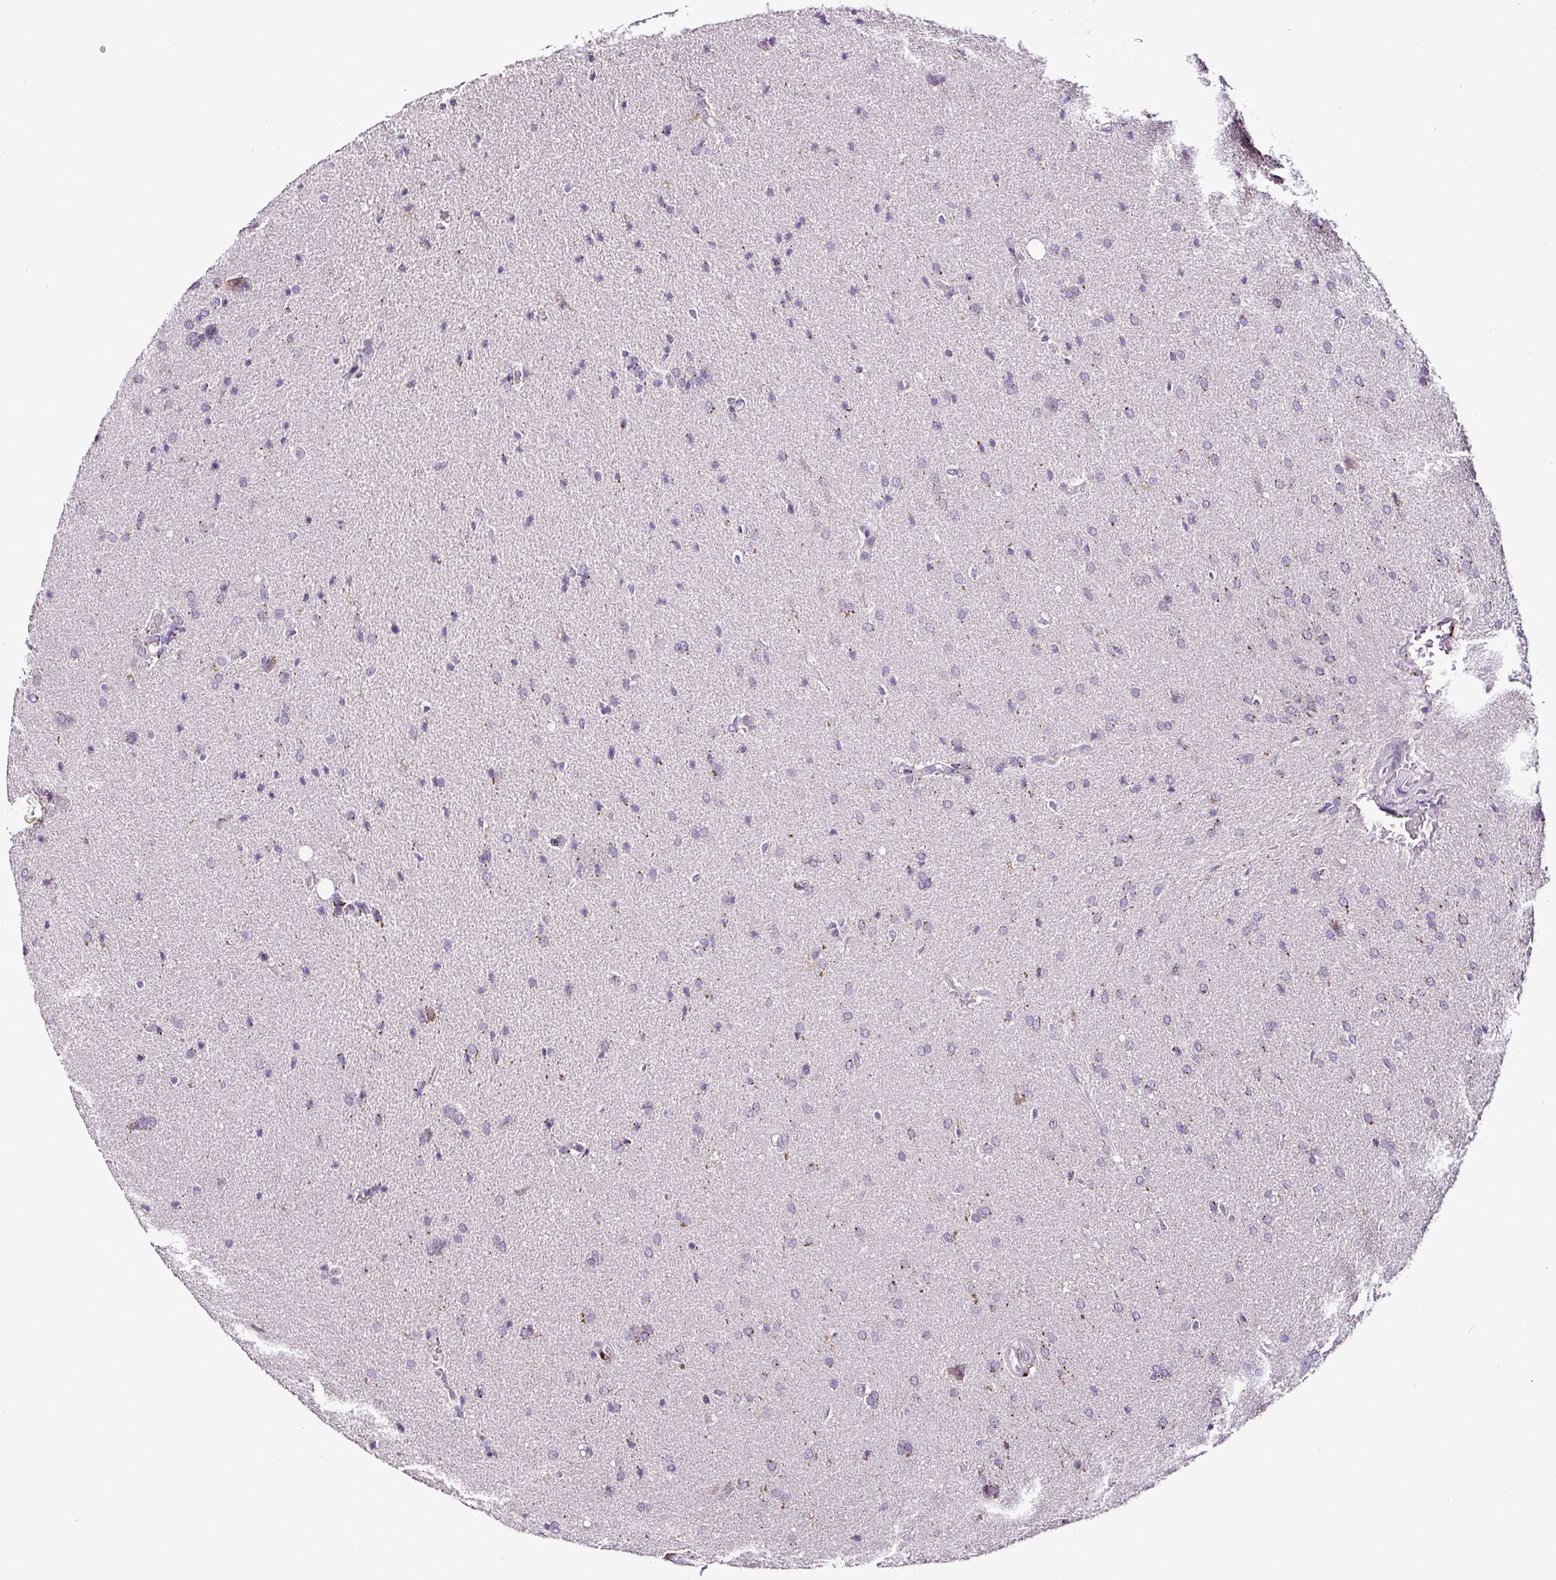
{"staining": {"intensity": "negative", "quantity": "none", "location": "none"}, "tissue": "glioma", "cell_type": "Tumor cells", "image_type": "cancer", "snomed": [{"axis": "morphology", "description": "Glioma, malignant, High grade"}, {"axis": "topography", "description": "Brain"}], "caption": "This is an immunohistochemistry image of glioma. There is no positivity in tumor cells.", "gene": "ESR1", "patient": {"sex": "male", "age": 56}}